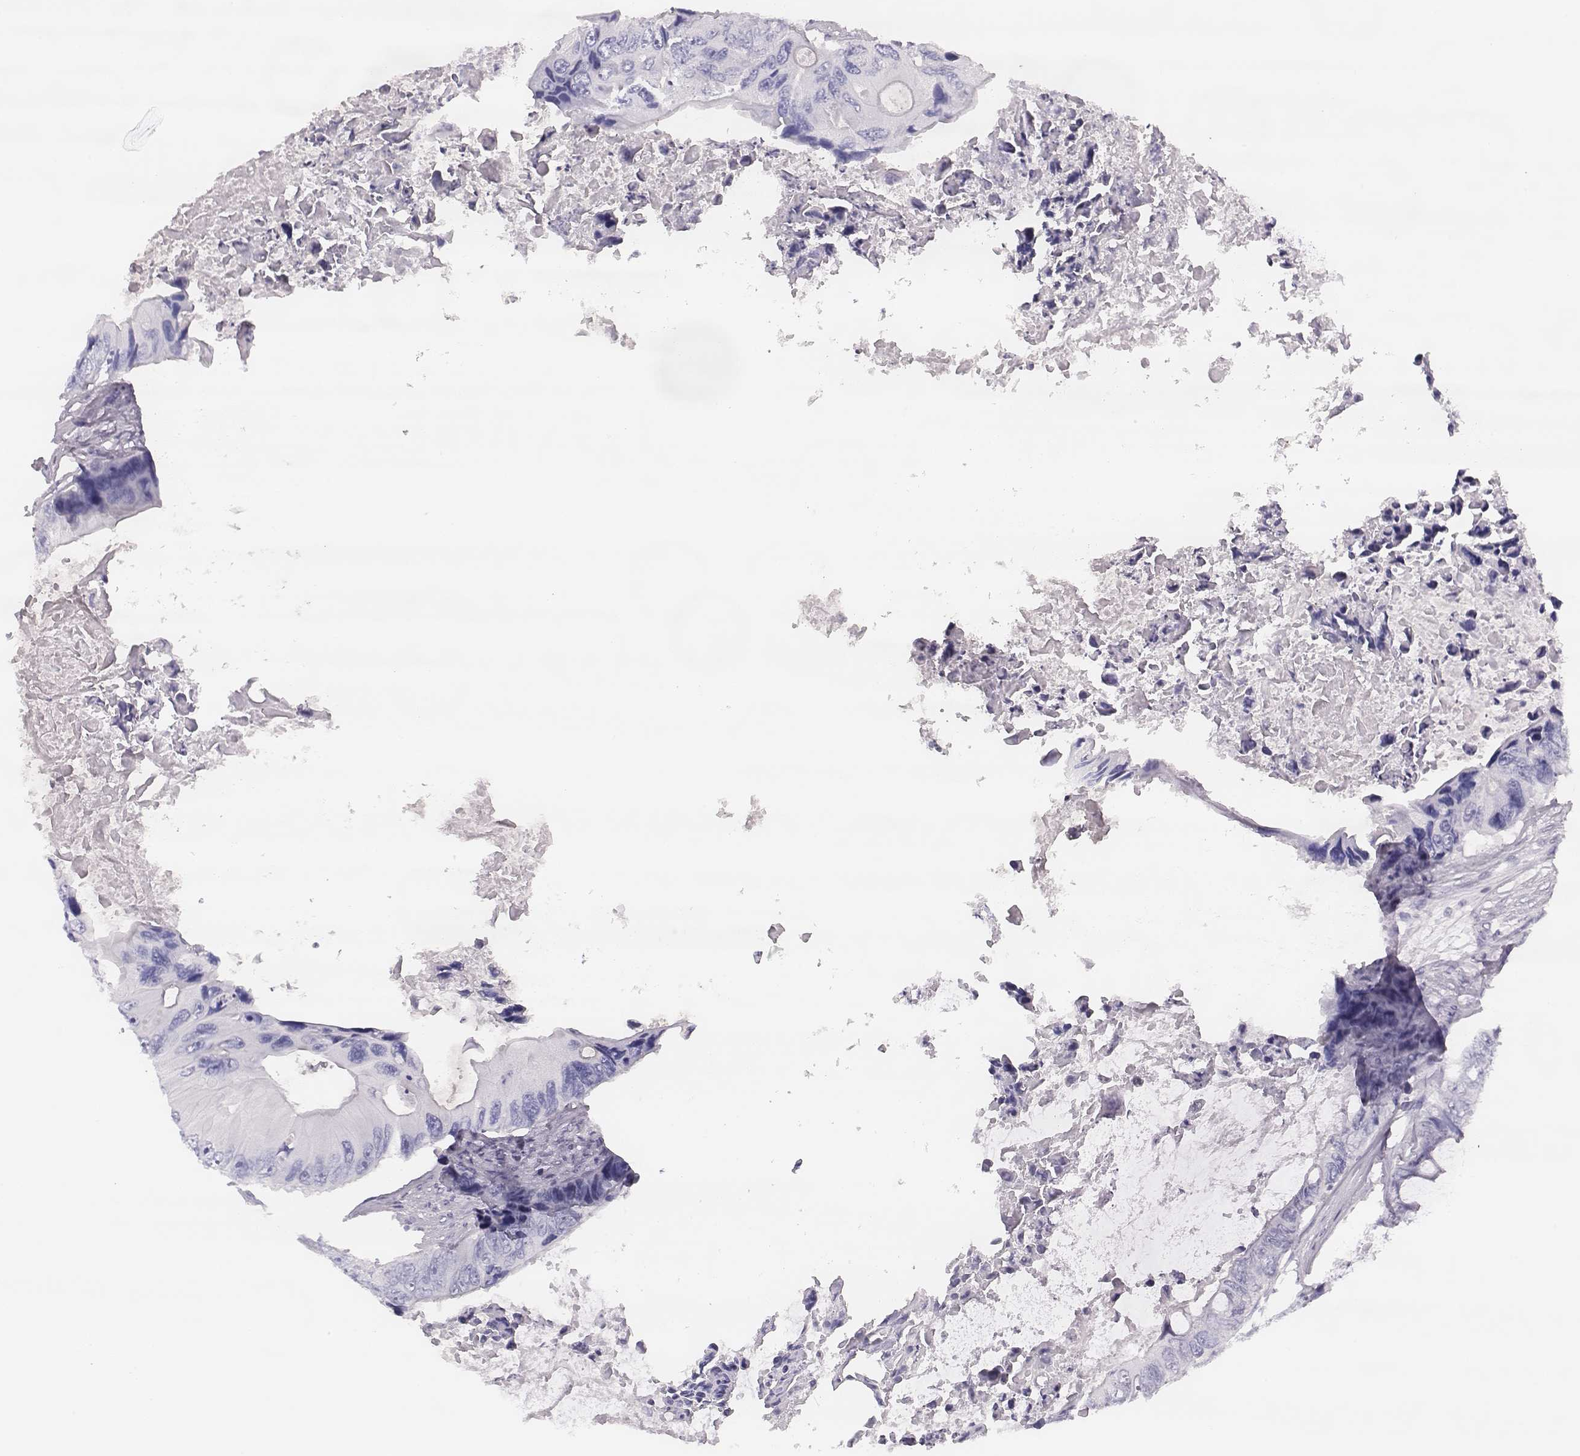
{"staining": {"intensity": "negative", "quantity": "none", "location": "none"}, "tissue": "colorectal cancer", "cell_type": "Tumor cells", "image_type": "cancer", "snomed": [{"axis": "morphology", "description": "Adenocarcinoma, NOS"}, {"axis": "topography", "description": "Rectum"}], "caption": "An image of colorectal cancer stained for a protein reveals no brown staining in tumor cells.", "gene": "H1-6", "patient": {"sex": "male", "age": 63}}